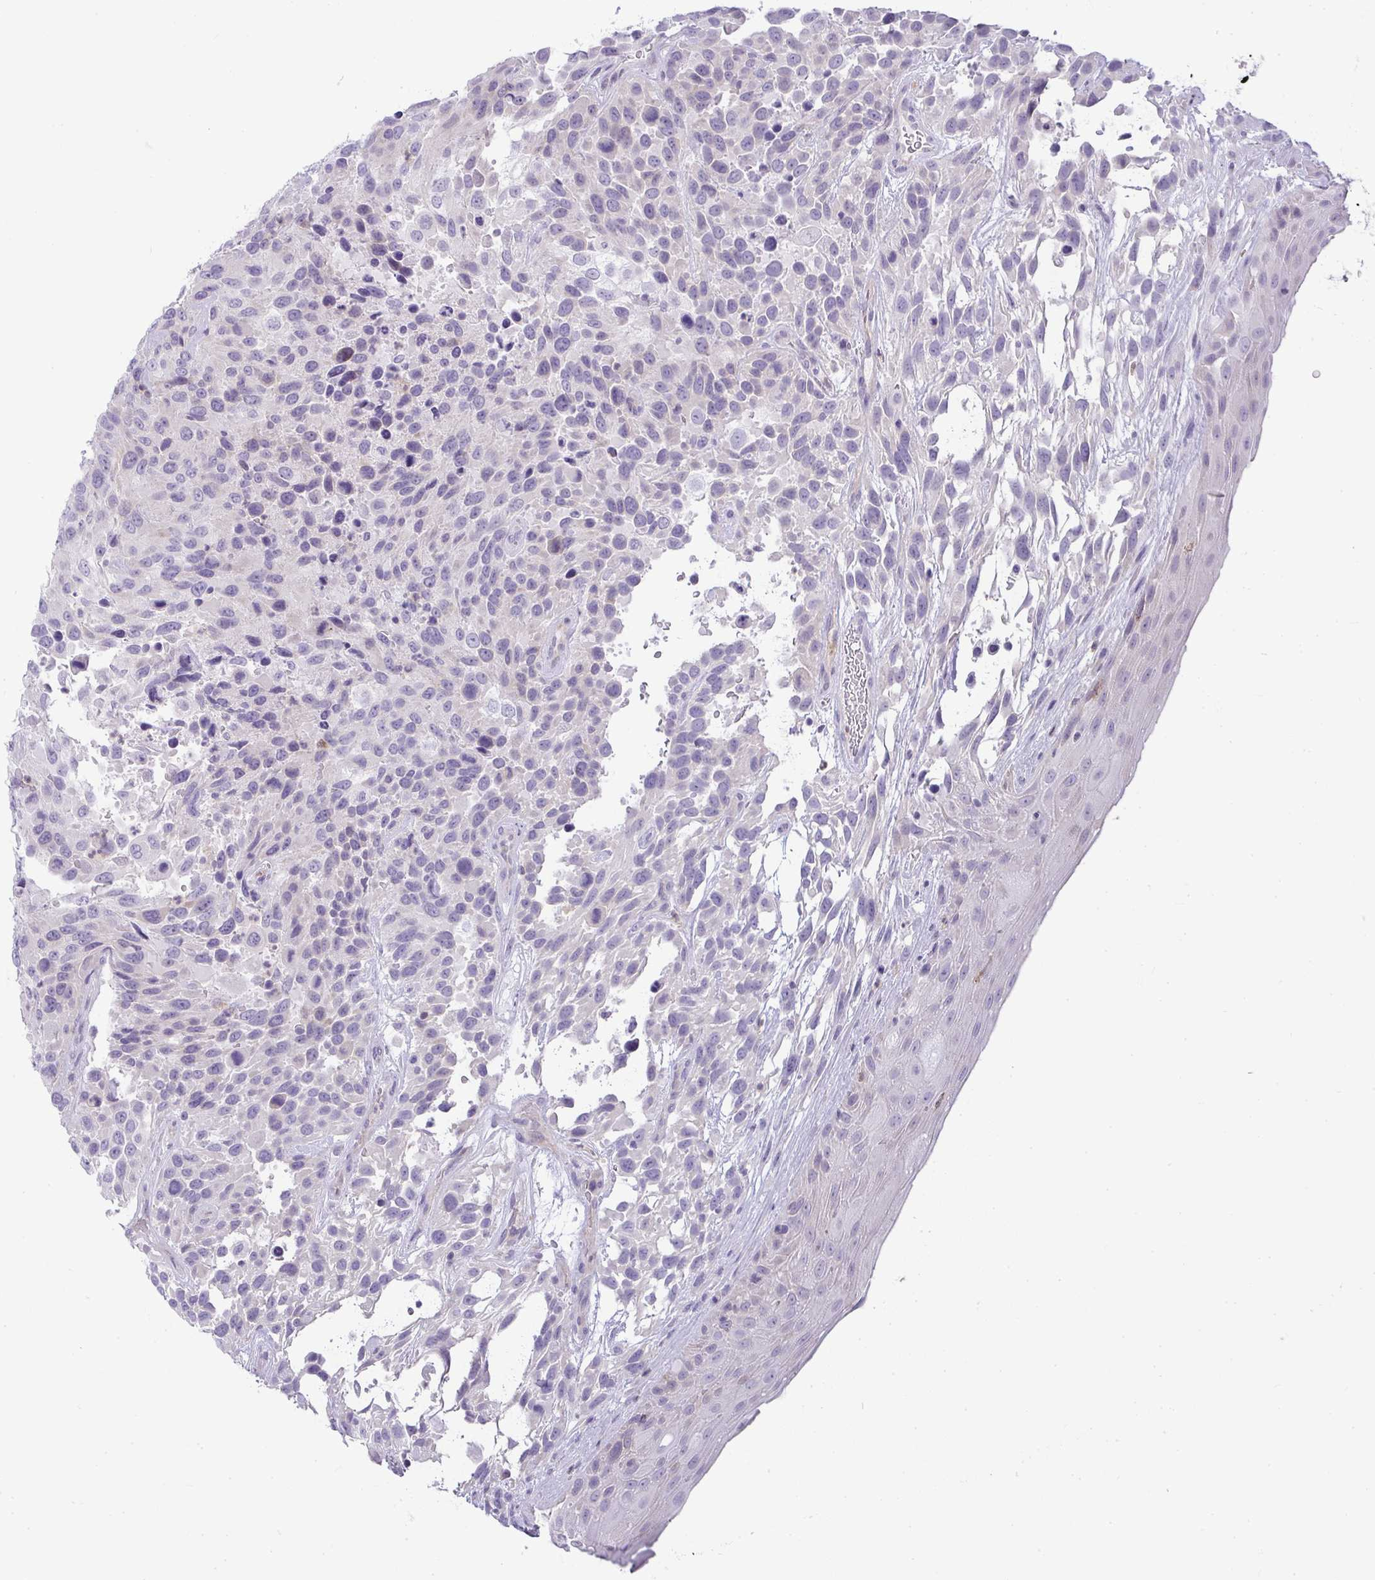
{"staining": {"intensity": "negative", "quantity": "none", "location": "none"}, "tissue": "urothelial cancer", "cell_type": "Tumor cells", "image_type": "cancer", "snomed": [{"axis": "morphology", "description": "Urothelial carcinoma, High grade"}, {"axis": "topography", "description": "Urinary bladder"}], "caption": "The histopathology image shows no significant expression in tumor cells of urothelial carcinoma (high-grade).", "gene": "LIPE", "patient": {"sex": "female", "age": 70}}